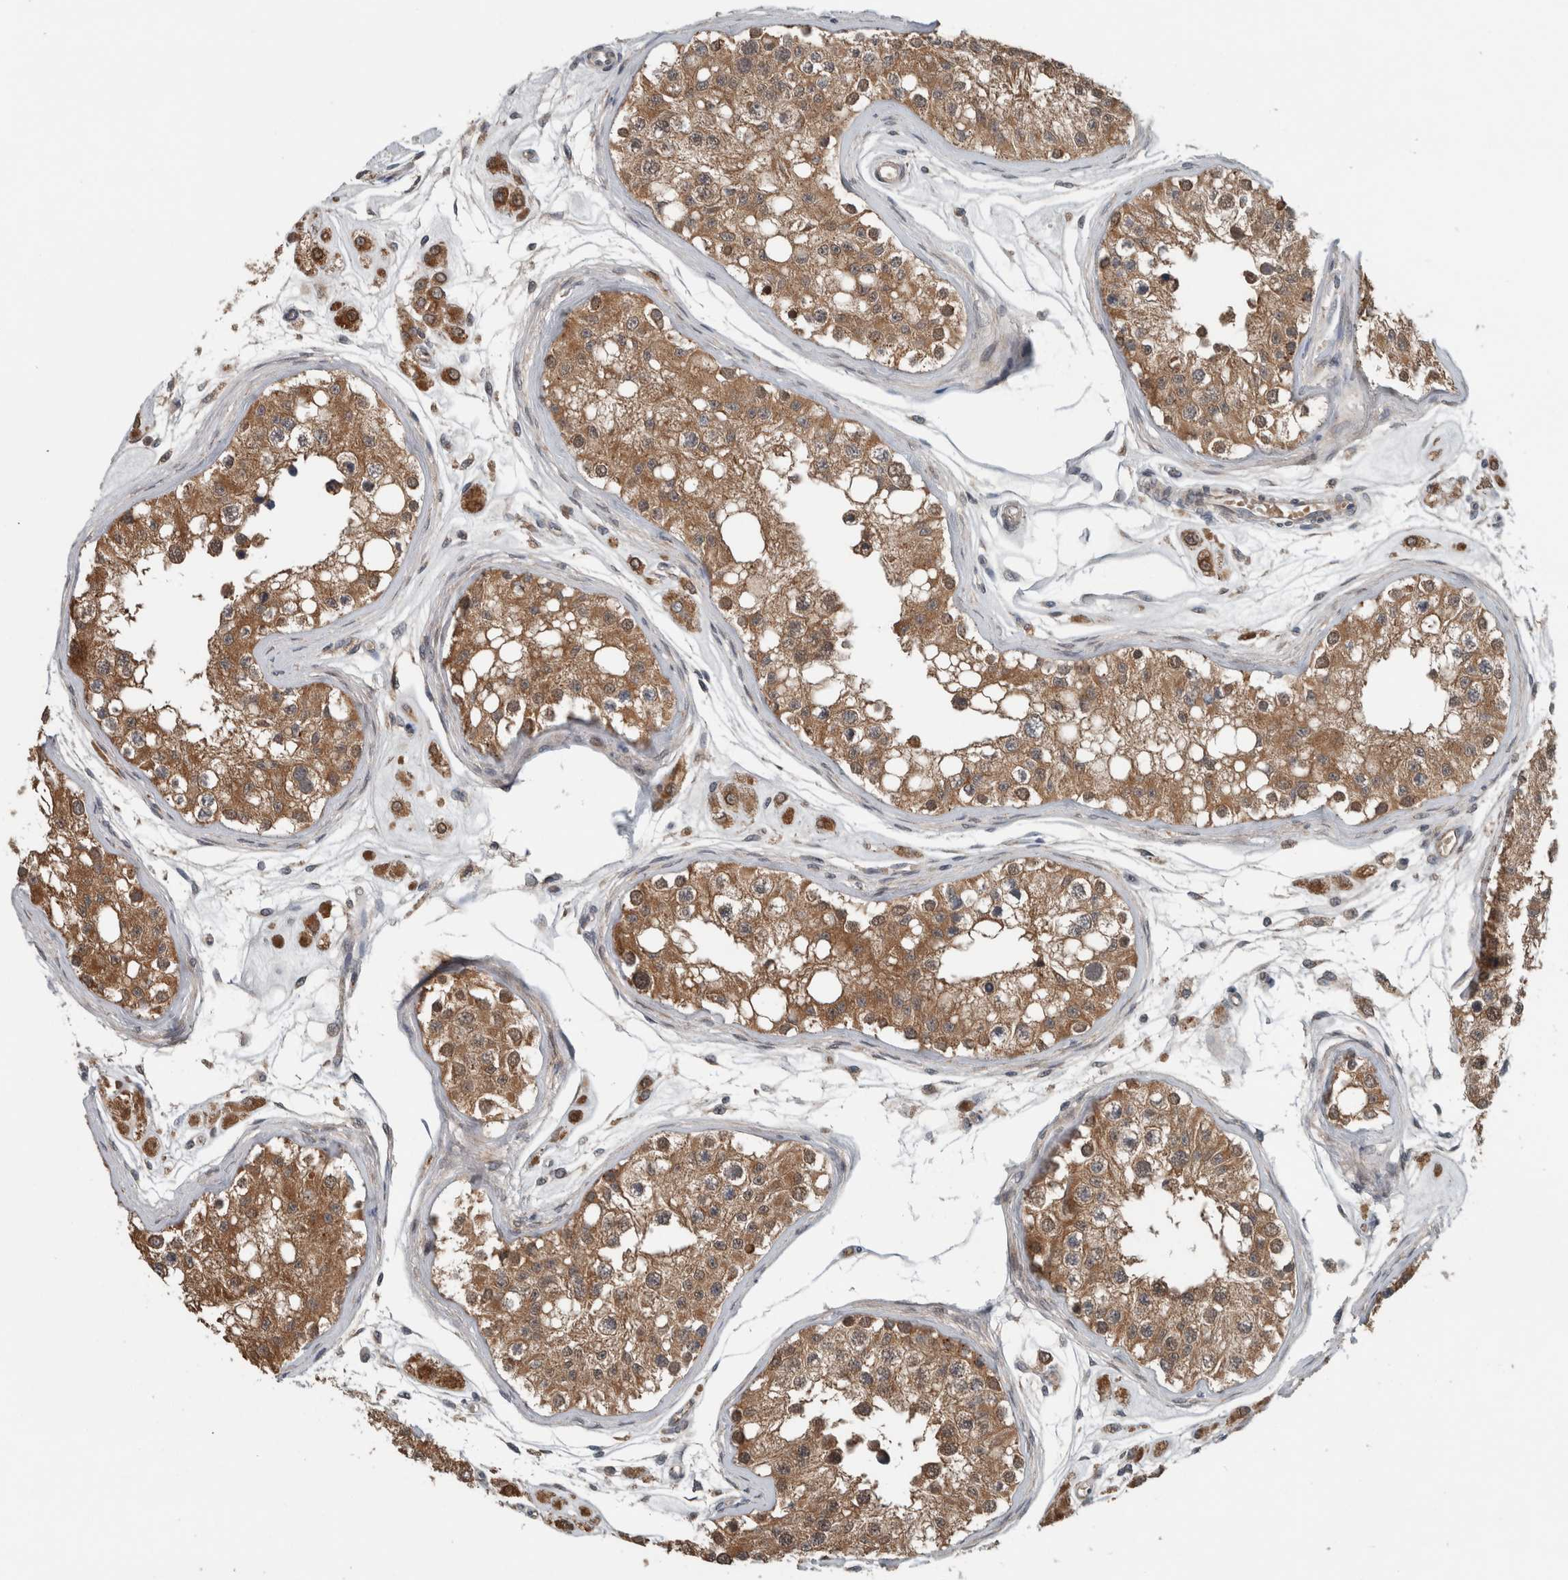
{"staining": {"intensity": "moderate", "quantity": ">75%", "location": "cytoplasmic/membranous"}, "tissue": "testis", "cell_type": "Cells in seminiferous ducts", "image_type": "normal", "snomed": [{"axis": "morphology", "description": "Normal tissue, NOS"}, {"axis": "morphology", "description": "Adenocarcinoma, metastatic, NOS"}, {"axis": "topography", "description": "Testis"}], "caption": "This histopathology image displays immunohistochemistry (IHC) staining of unremarkable human testis, with medium moderate cytoplasmic/membranous staining in about >75% of cells in seminiferous ducts.", "gene": "GBA2", "patient": {"sex": "male", "age": 26}}